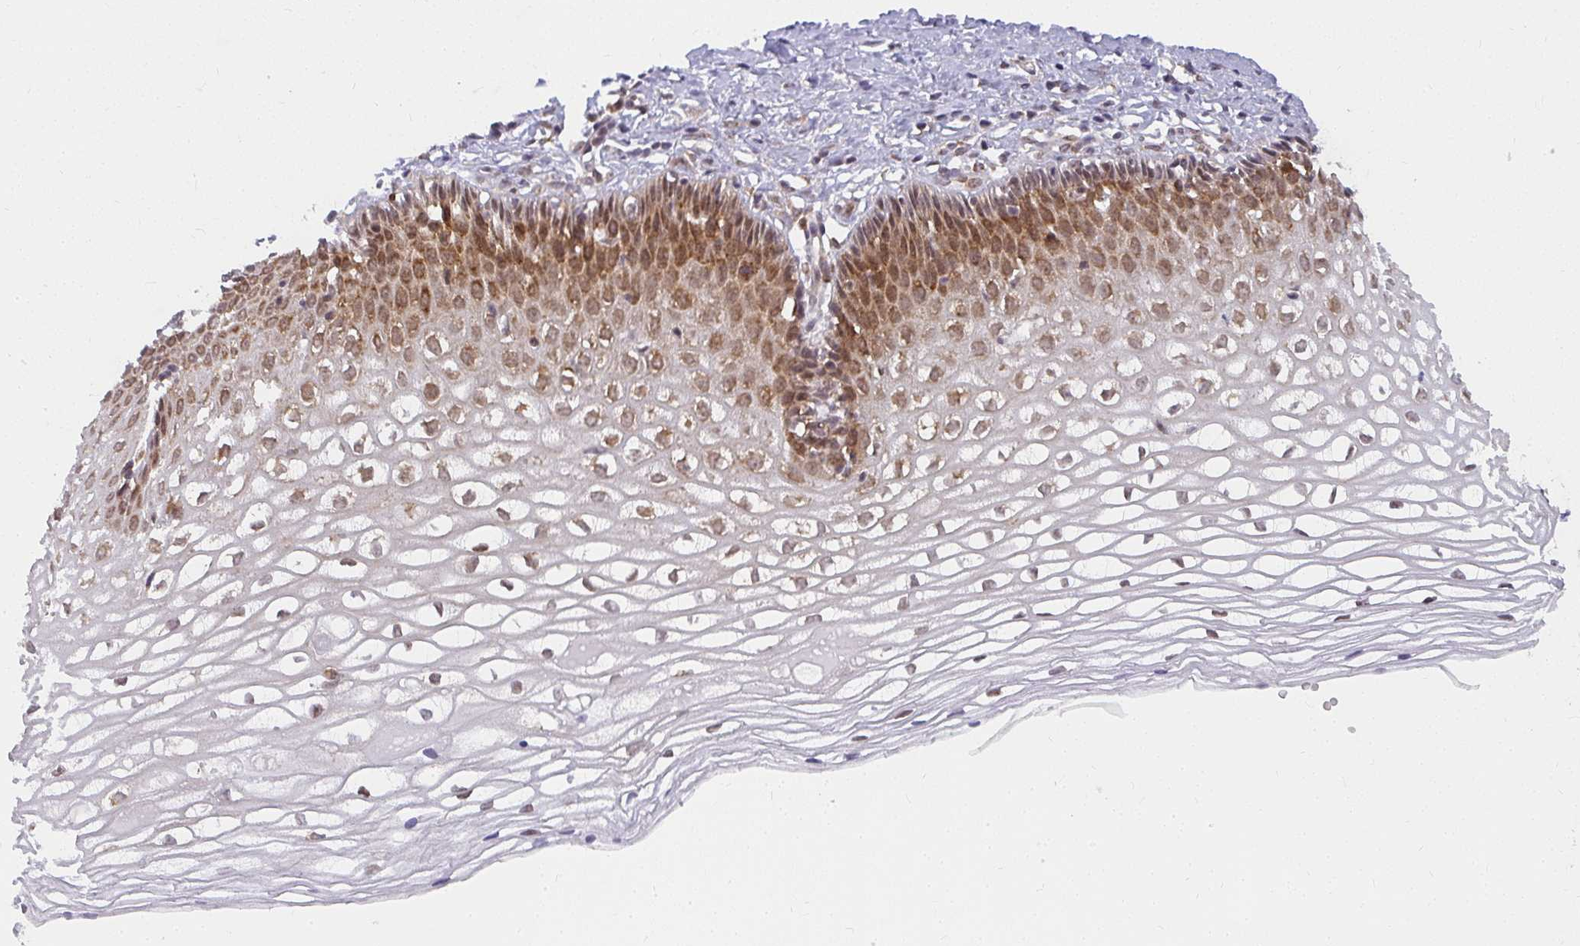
{"staining": {"intensity": "moderate", "quantity": ">75%", "location": "cytoplasmic/membranous,nuclear"}, "tissue": "cervix", "cell_type": "Glandular cells", "image_type": "normal", "snomed": [{"axis": "morphology", "description": "Normal tissue, NOS"}, {"axis": "topography", "description": "Cervix"}], "caption": "Protein analysis of unremarkable cervix displays moderate cytoplasmic/membranous,nuclear staining in about >75% of glandular cells.", "gene": "SYNCRIP", "patient": {"sex": "female", "age": 36}}